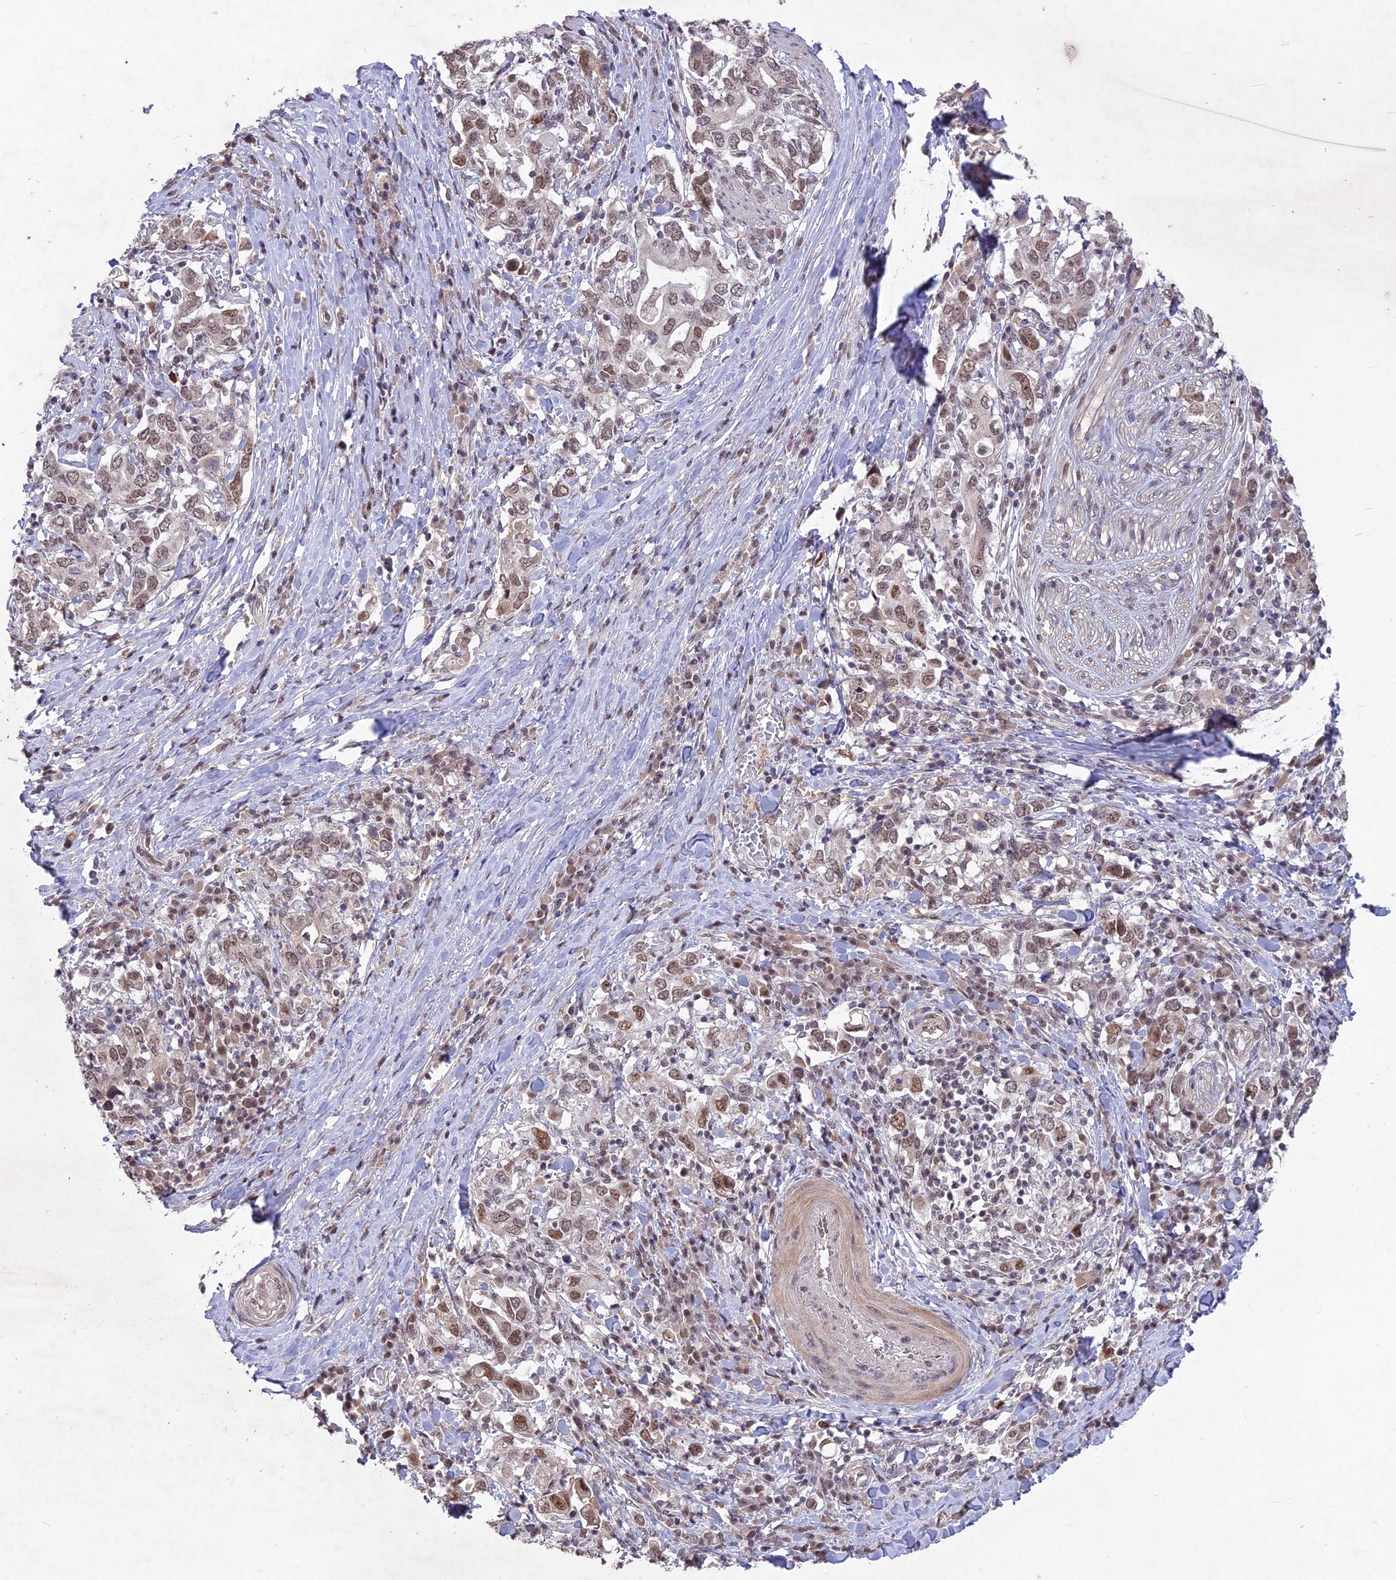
{"staining": {"intensity": "moderate", "quantity": ">75%", "location": "nuclear"}, "tissue": "stomach cancer", "cell_type": "Tumor cells", "image_type": "cancer", "snomed": [{"axis": "morphology", "description": "Adenocarcinoma, NOS"}, {"axis": "topography", "description": "Stomach, upper"}, {"axis": "topography", "description": "Stomach"}], "caption": "Immunohistochemistry (IHC) of human adenocarcinoma (stomach) reveals medium levels of moderate nuclear staining in approximately >75% of tumor cells.", "gene": "DIS3", "patient": {"sex": "male", "age": 62}}